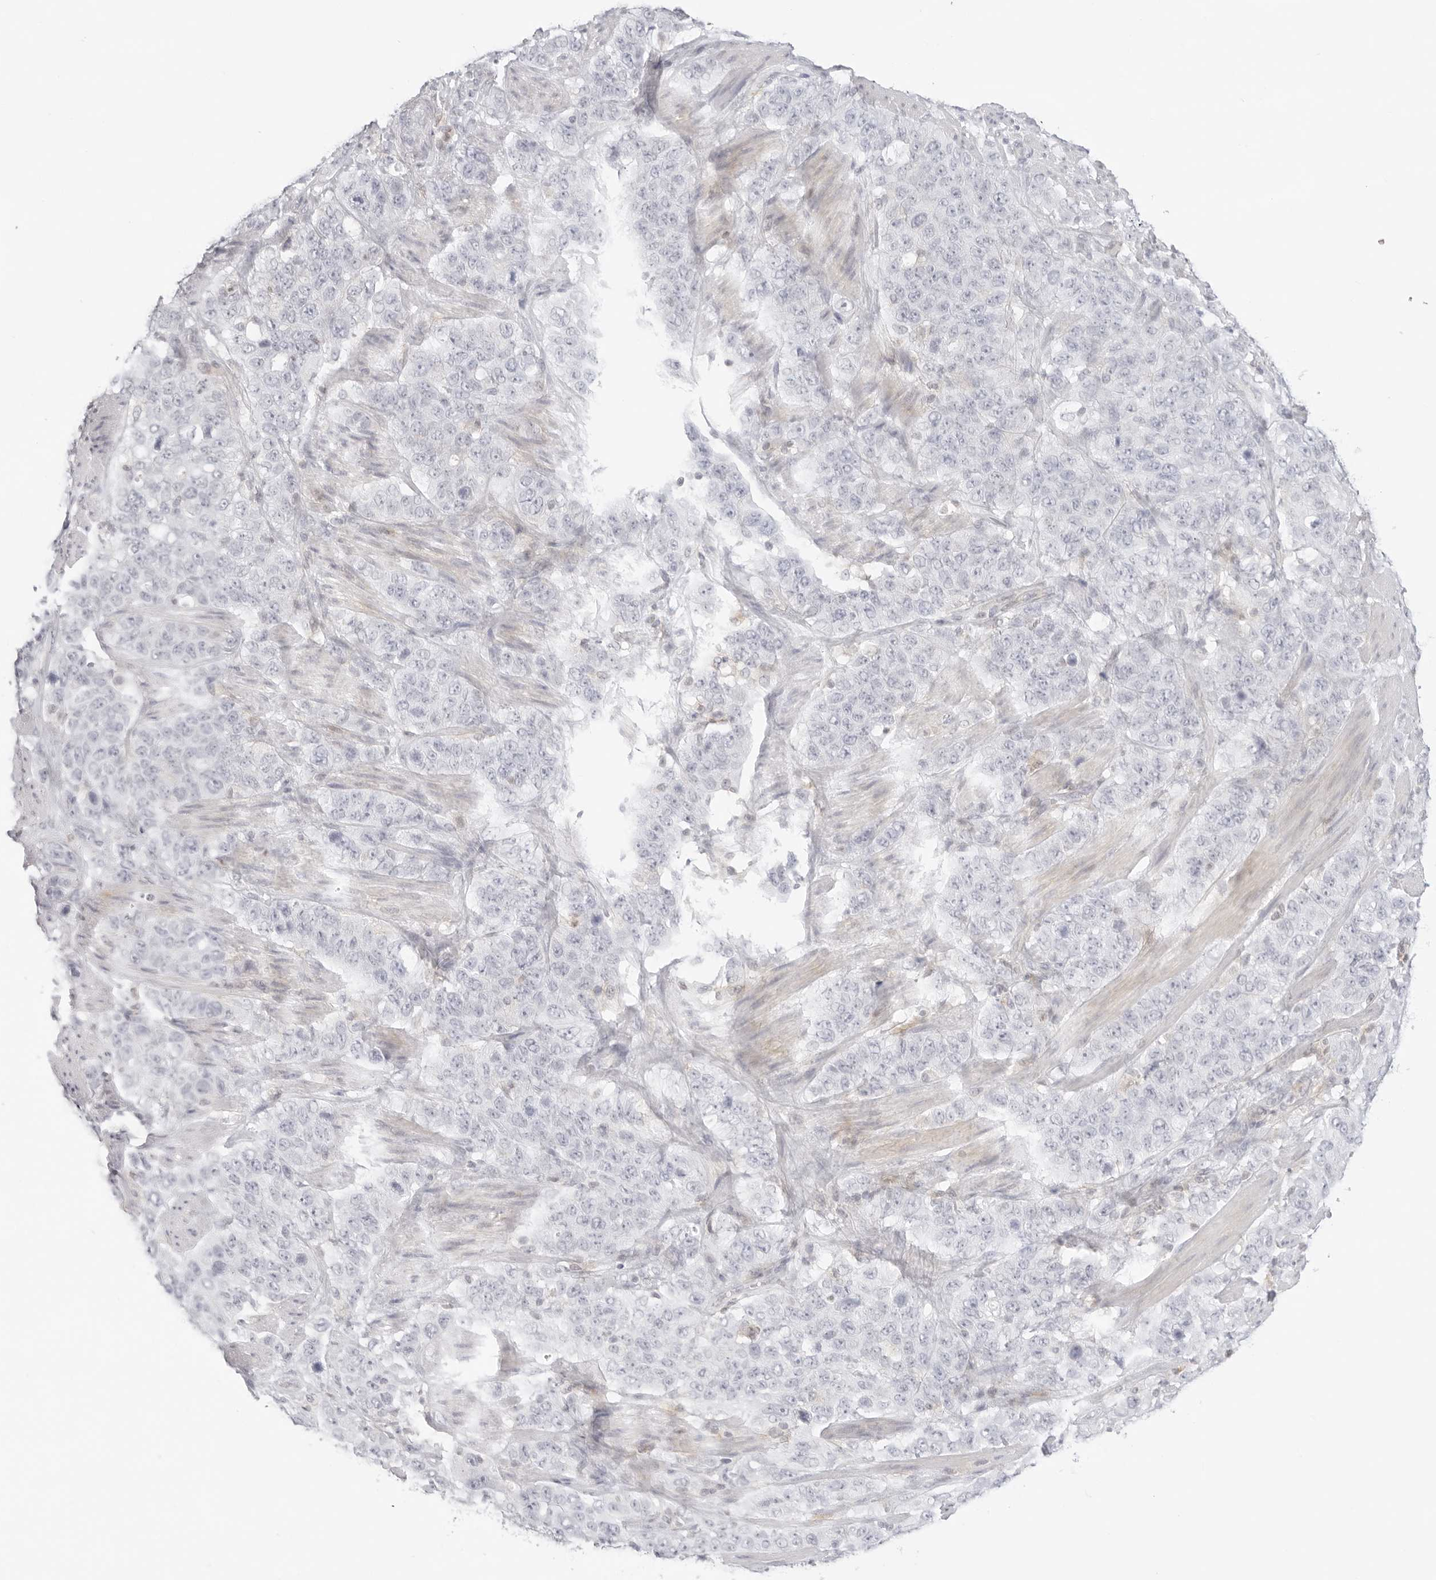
{"staining": {"intensity": "negative", "quantity": "none", "location": "none"}, "tissue": "stomach cancer", "cell_type": "Tumor cells", "image_type": "cancer", "snomed": [{"axis": "morphology", "description": "Adenocarcinoma, NOS"}, {"axis": "topography", "description": "Stomach"}], "caption": "A photomicrograph of human stomach cancer (adenocarcinoma) is negative for staining in tumor cells.", "gene": "TNFRSF14", "patient": {"sex": "male", "age": 48}}